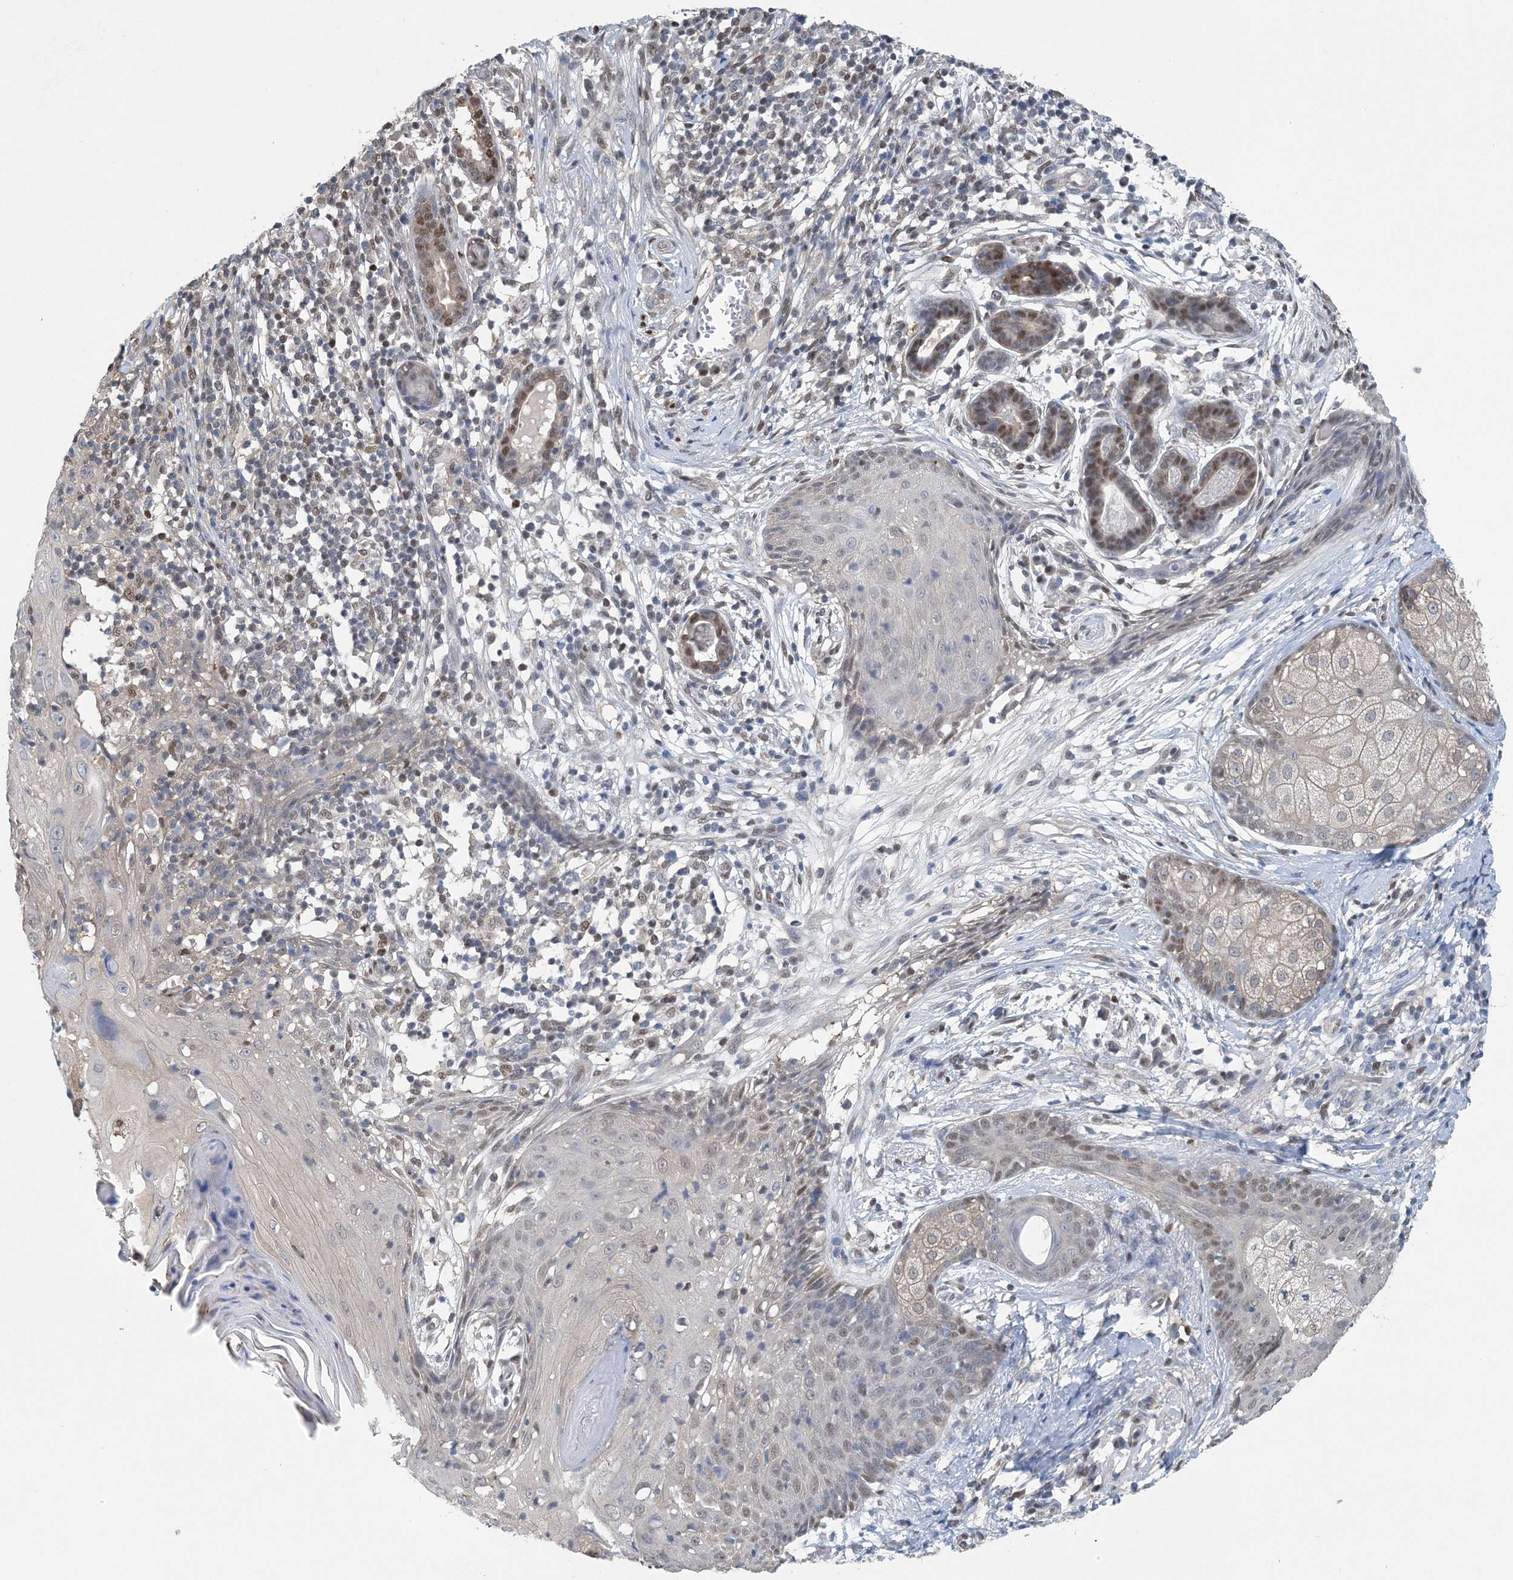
{"staining": {"intensity": "weak", "quantity": "<25%", "location": "nuclear"}, "tissue": "skin cancer", "cell_type": "Tumor cells", "image_type": "cancer", "snomed": [{"axis": "morphology", "description": "Squamous cell carcinoma, NOS"}, {"axis": "topography", "description": "Skin"}], "caption": "Immunohistochemistry (IHC) image of human squamous cell carcinoma (skin) stained for a protein (brown), which demonstrates no positivity in tumor cells.", "gene": "HIKESHI", "patient": {"sex": "female", "age": 88}}